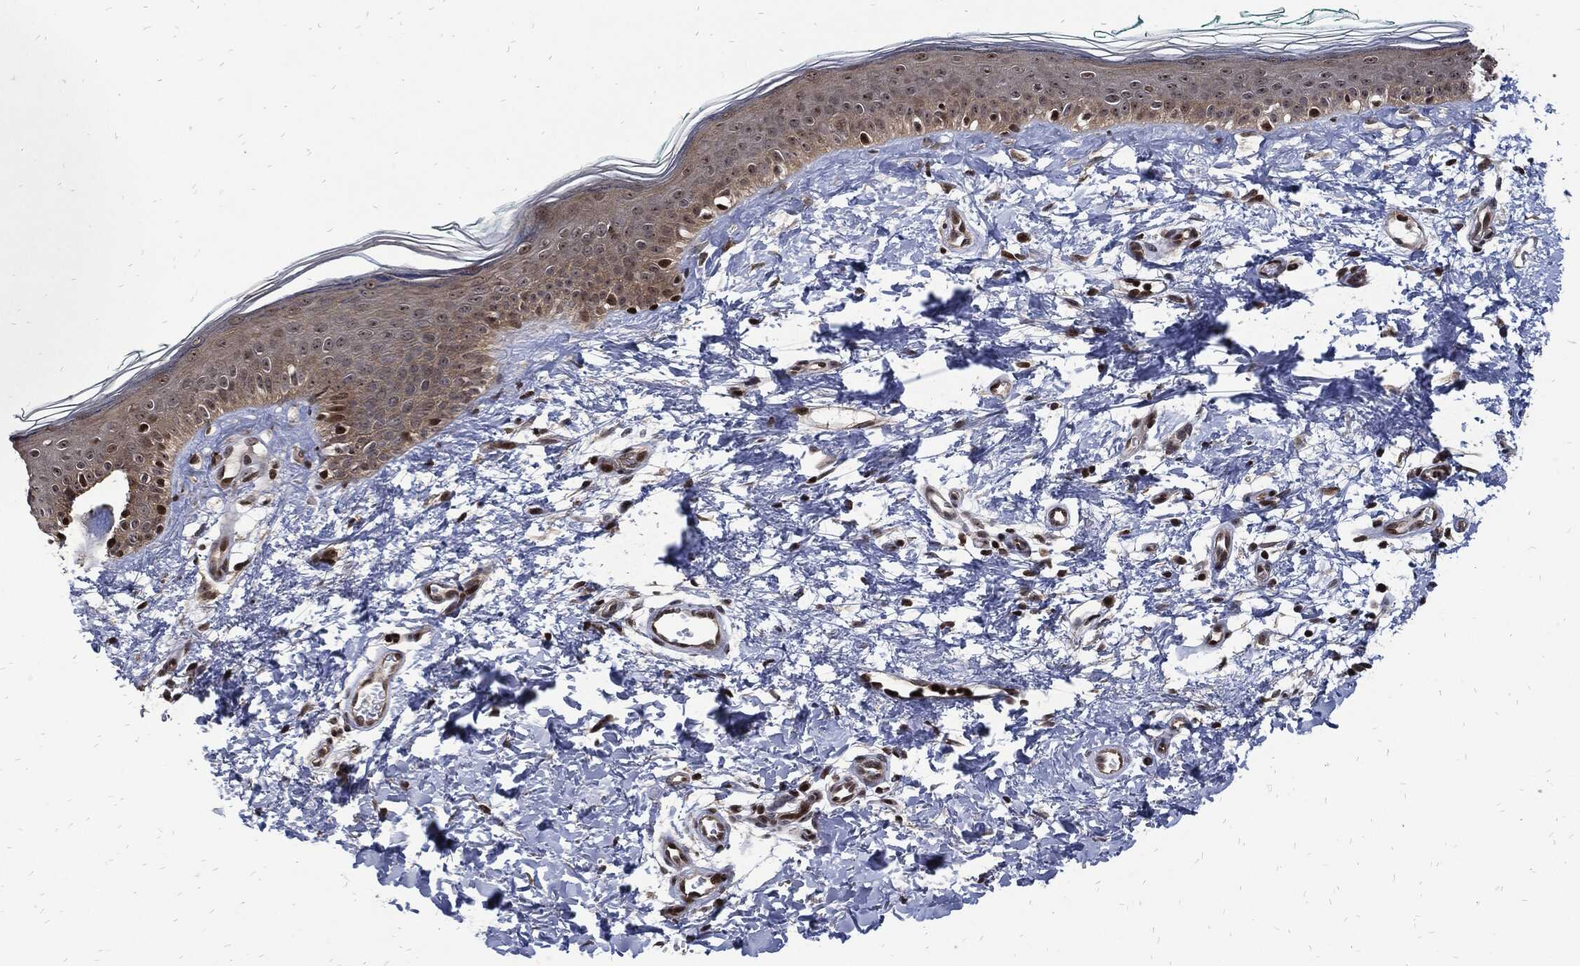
{"staining": {"intensity": "negative", "quantity": "none", "location": "none"}, "tissue": "skin", "cell_type": "Fibroblasts", "image_type": "normal", "snomed": [{"axis": "morphology", "description": "Normal tissue, NOS"}, {"axis": "morphology", "description": "Basal cell carcinoma"}, {"axis": "topography", "description": "Skin"}], "caption": "Immunohistochemistry (IHC) image of normal skin: human skin stained with DAB displays no significant protein staining in fibroblasts.", "gene": "ZNF775", "patient": {"sex": "male", "age": 33}}